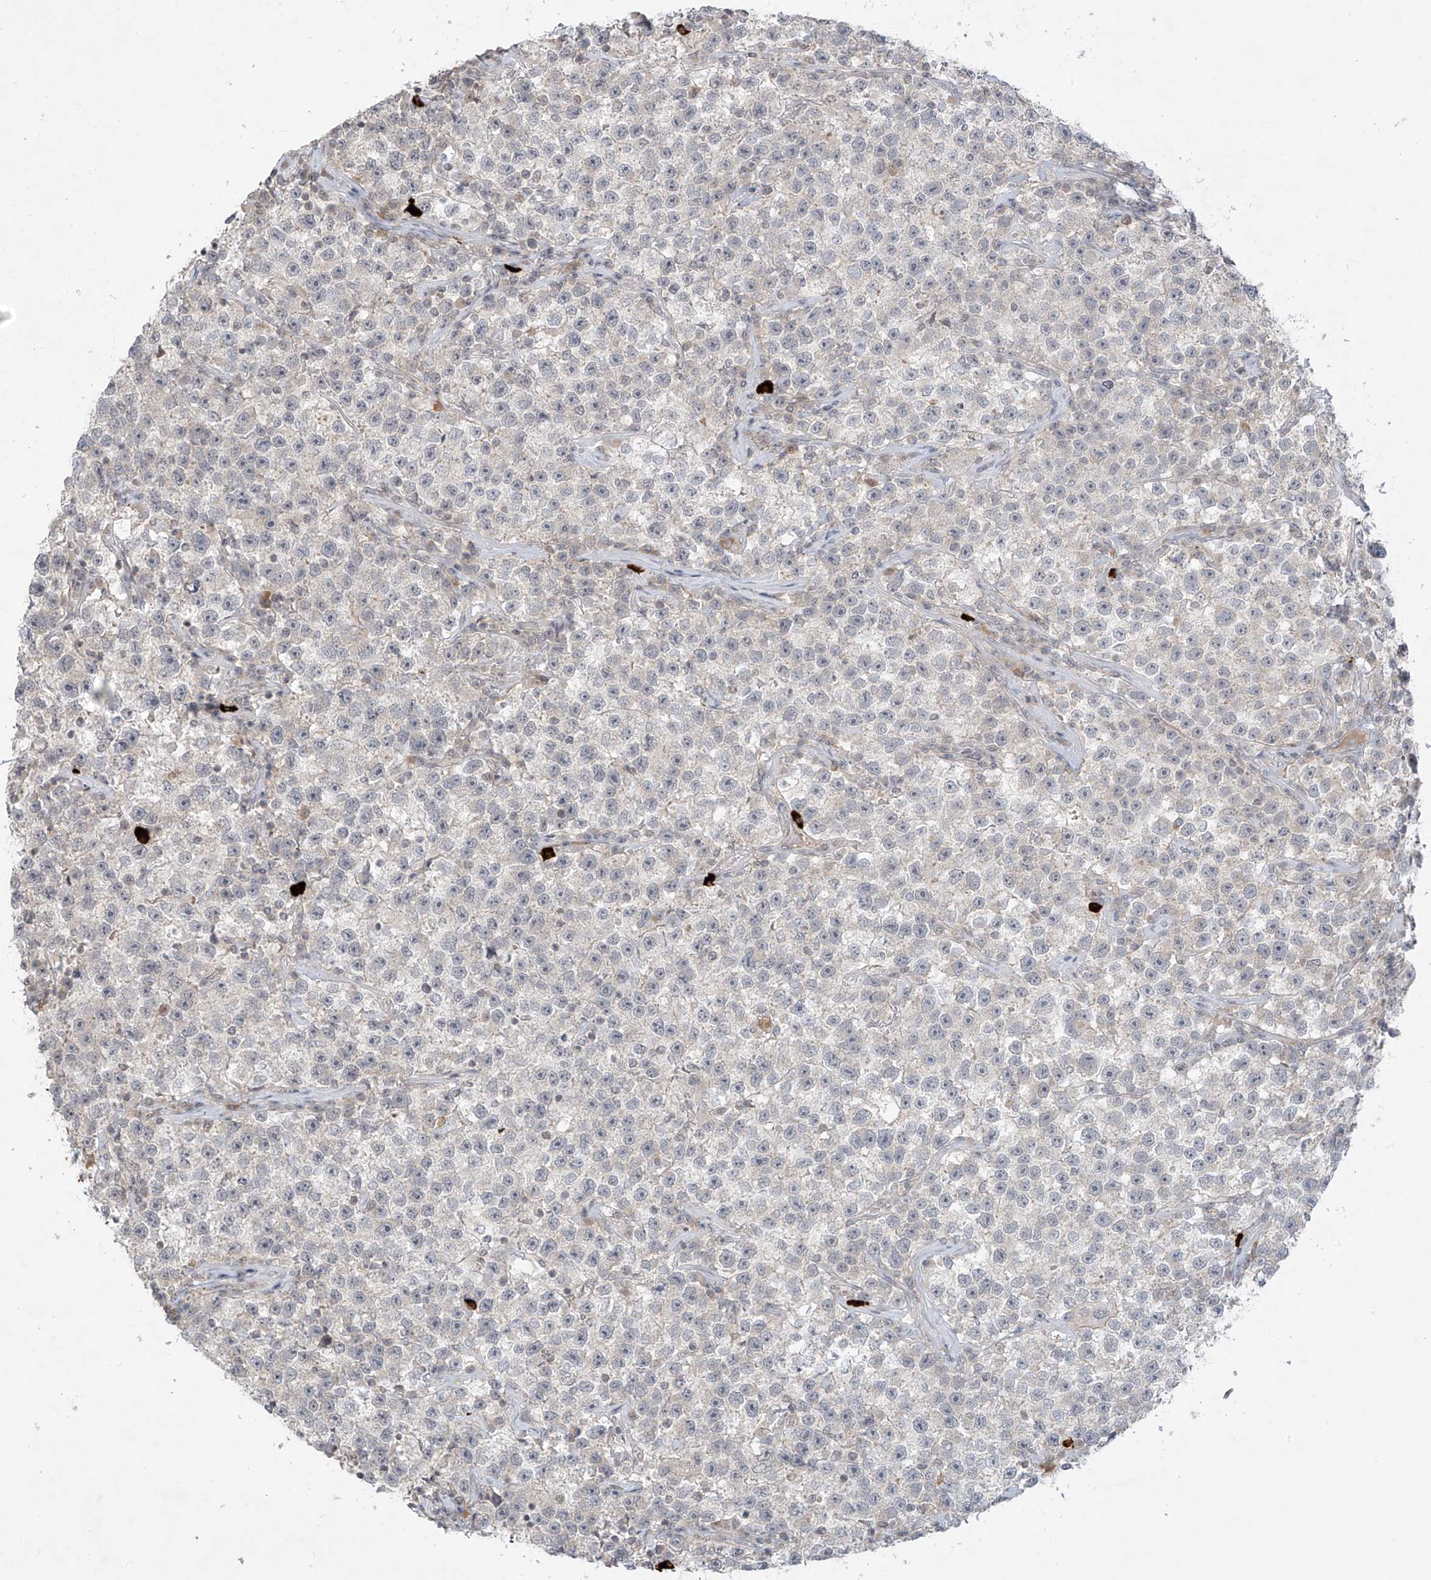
{"staining": {"intensity": "negative", "quantity": "none", "location": "none"}, "tissue": "testis cancer", "cell_type": "Tumor cells", "image_type": "cancer", "snomed": [{"axis": "morphology", "description": "Seminoma, NOS"}, {"axis": "topography", "description": "Testis"}], "caption": "Tumor cells show no significant protein staining in testis cancer. (DAB IHC, high magnification).", "gene": "DGKQ", "patient": {"sex": "male", "age": 22}}